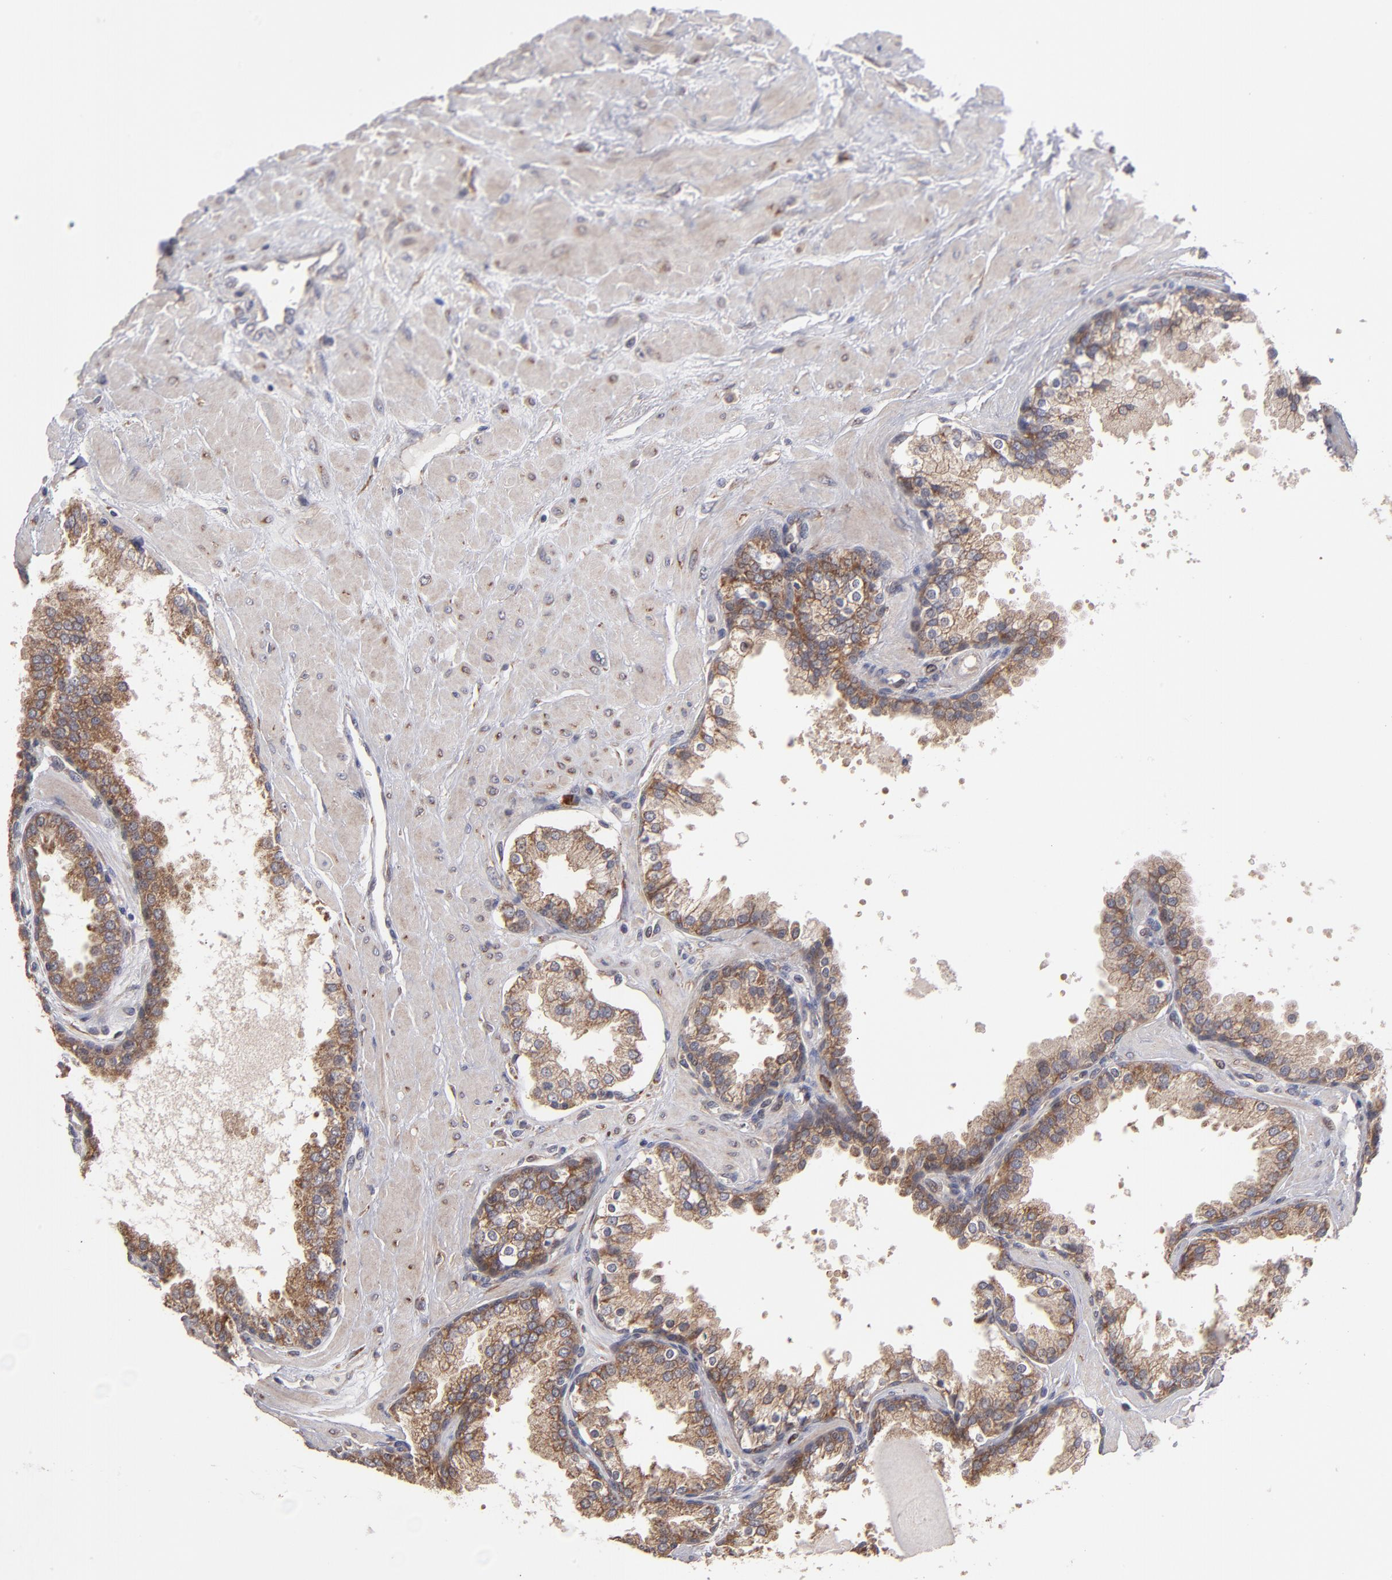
{"staining": {"intensity": "moderate", "quantity": "25%-75%", "location": "cytoplasmic/membranous"}, "tissue": "prostate", "cell_type": "Glandular cells", "image_type": "normal", "snomed": [{"axis": "morphology", "description": "Normal tissue, NOS"}, {"axis": "topography", "description": "Prostate"}], "caption": "Brown immunohistochemical staining in benign human prostate reveals moderate cytoplasmic/membranous positivity in about 25%-75% of glandular cells. Using DAB (brown) and hematoxylin (blue) stains, captured at high magnification using brightfield microscopy.", "gene": "SND1", "patient": {"sex": "male", "age": 51}}